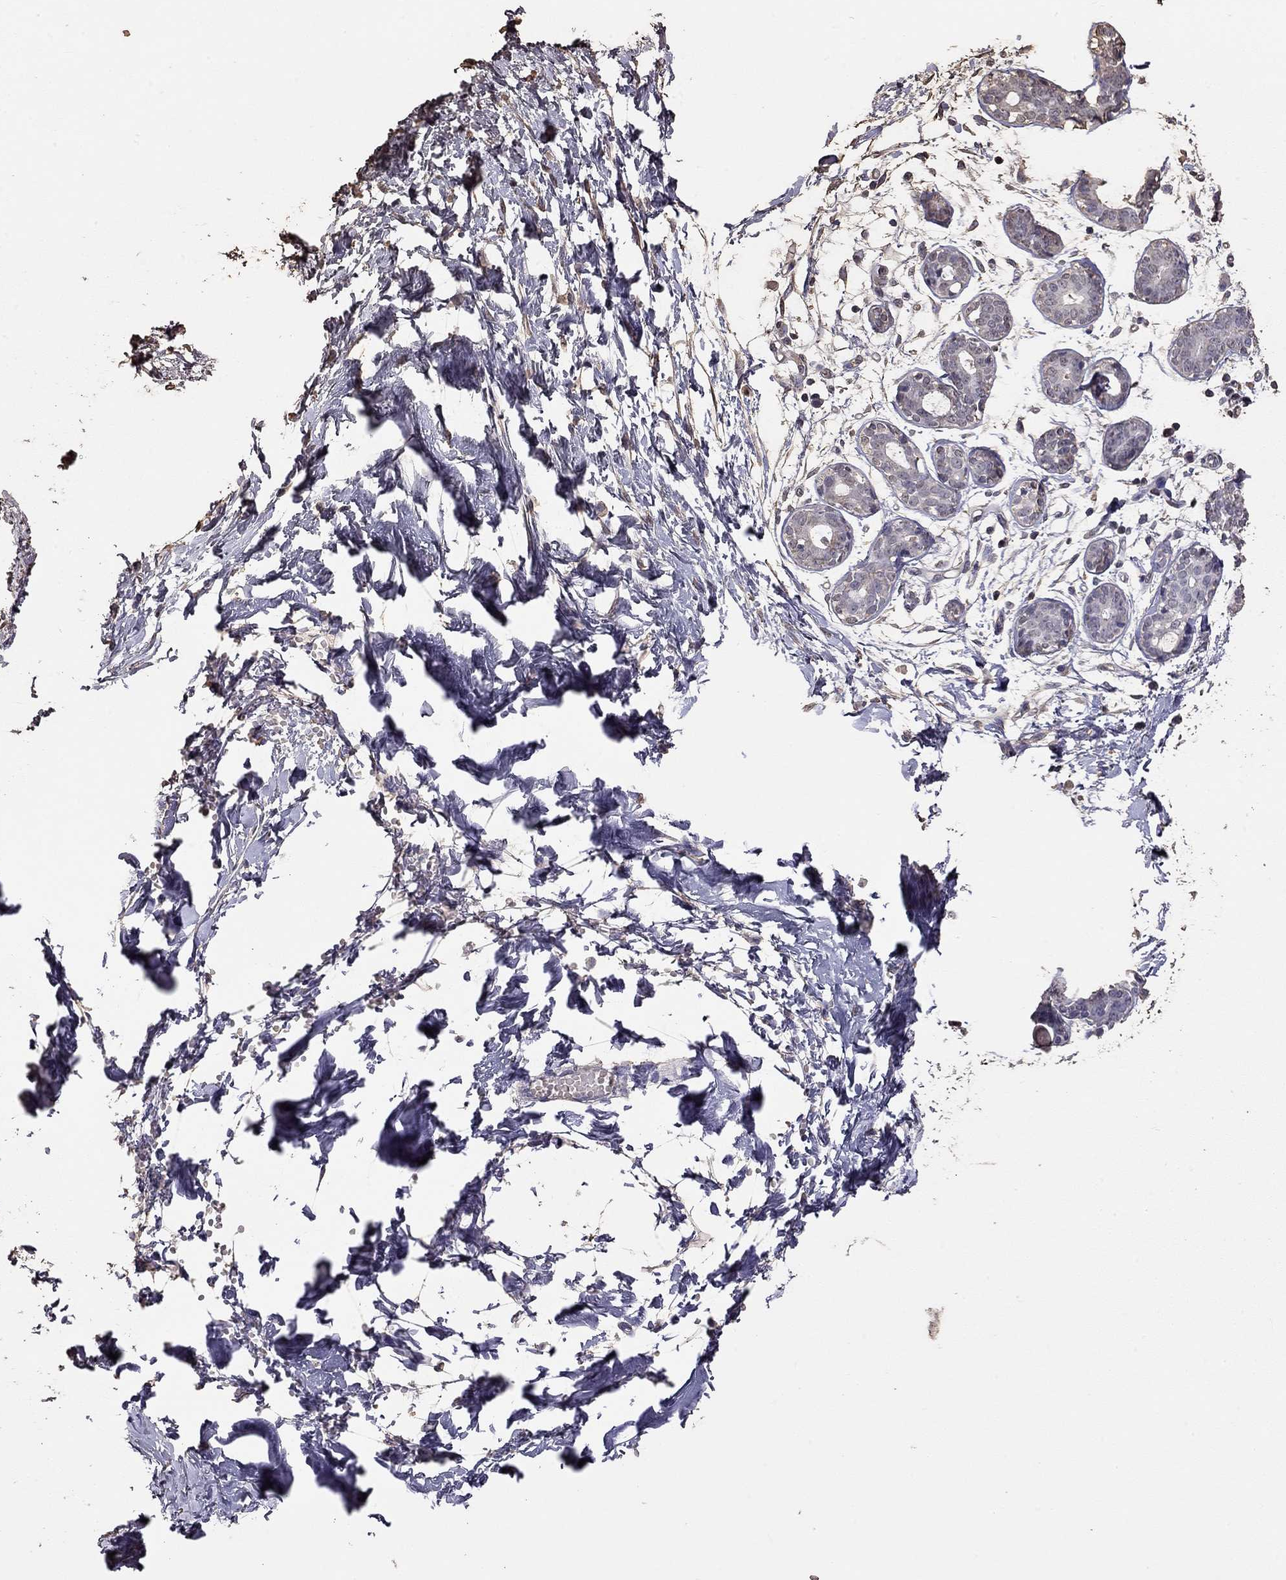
{"staining": {"intensity": "negative", "quantity": "none", "location": "none"}, "tissue": "breast", "cell_type": "Adipocytes", "image_type": "normal", "snomed": [{"axis": "morphology", "description": "Normal tissue, NOS"}, {"axis": "topography", "description": "Breast"}], "caption": "High magnification brightfield microscopy of benign breast stained with DAB (3,3'-diaminobenzidine) (brown) and counterstained with hematoxylin (blue): adipocytes show no significant staining. The staining was performed using DAB (3,3'-diaminobenzidine) to visualize the protein expression in brown, while the nuclei were stained in blue with hematoxylin (Magnification: 20x).", "gene": "SUN3", "patient": {"sex": "female", "age": 37}}